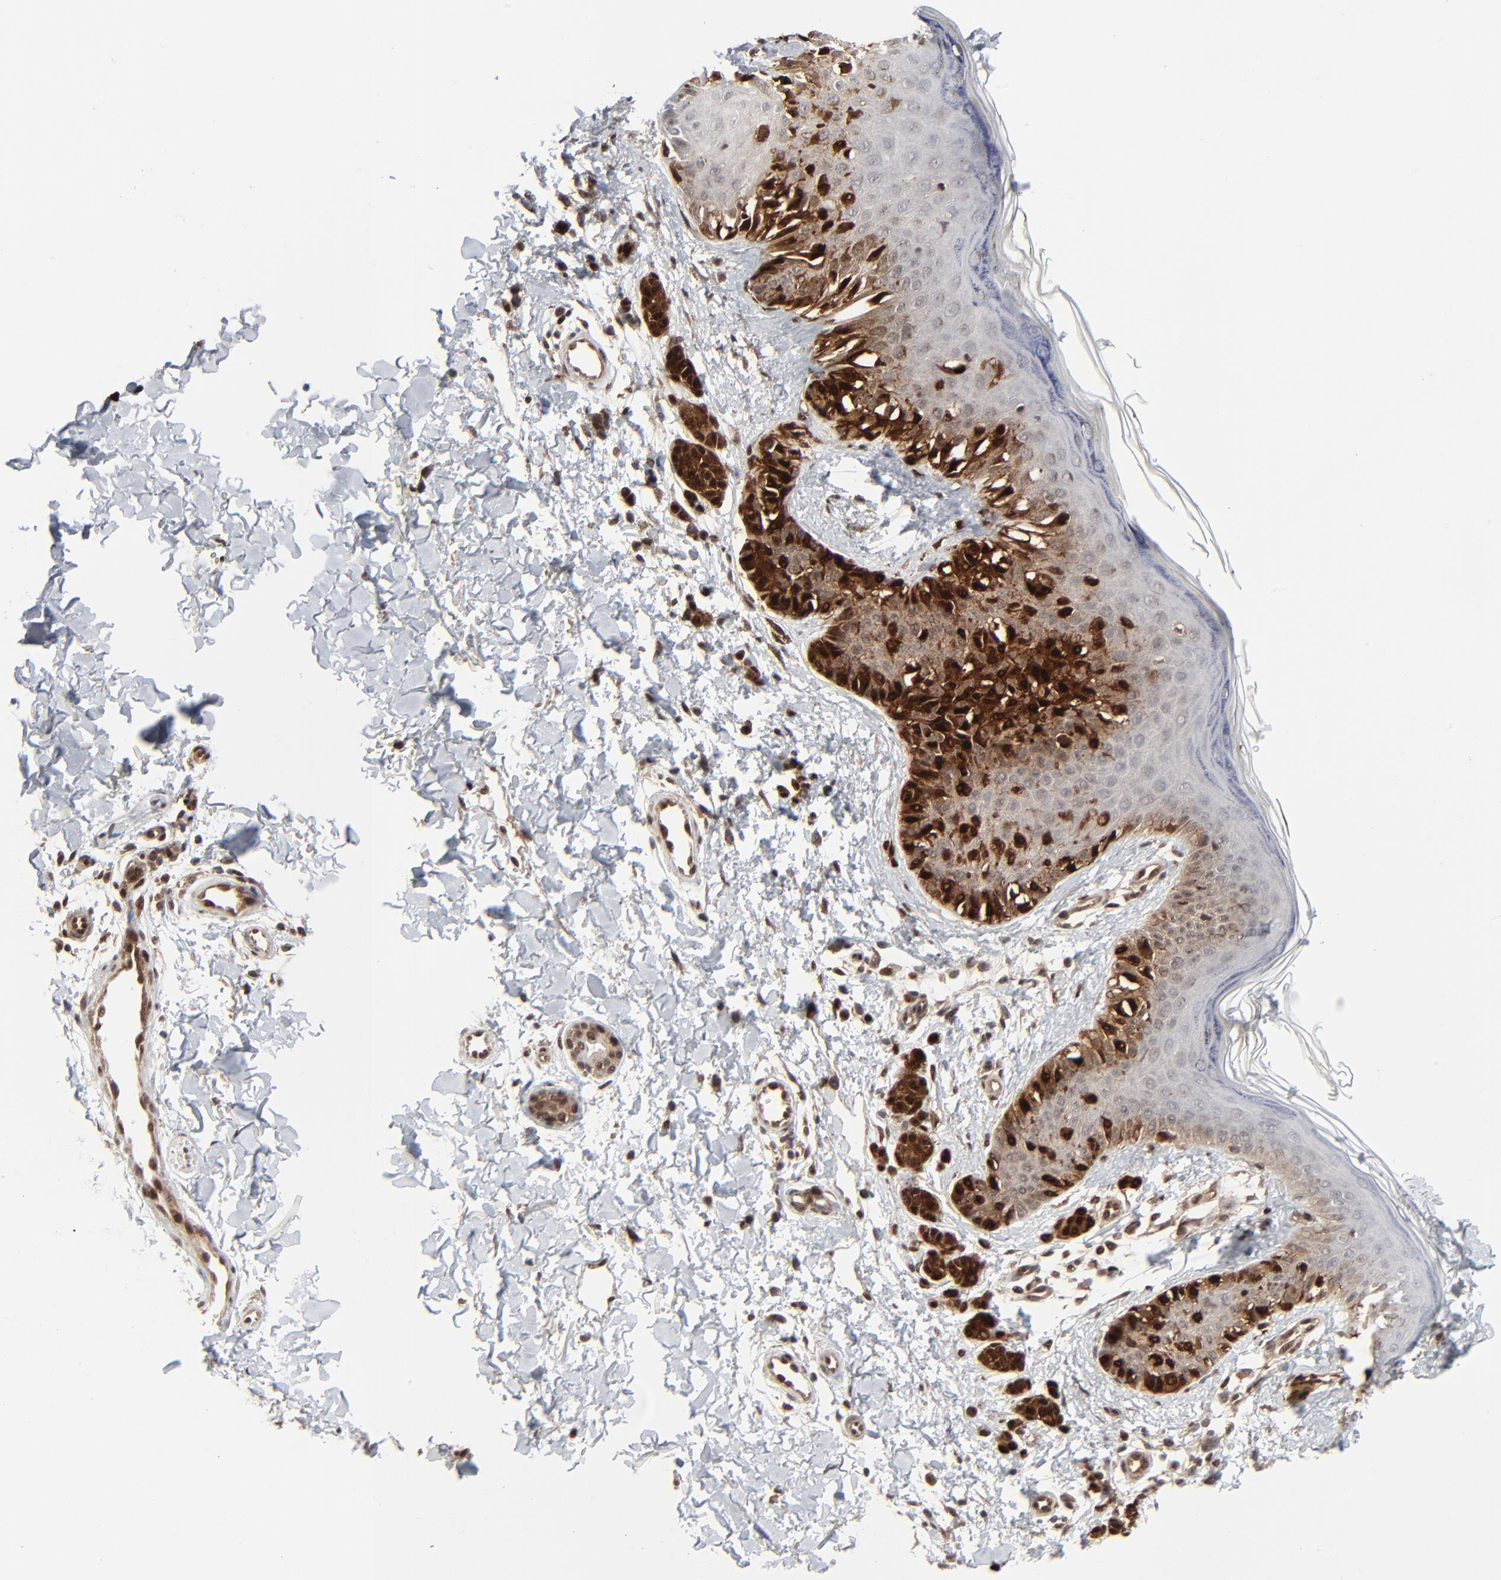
{"staining": {"intensity": "strong", "quantity": ">75%", "location": "cytoplasmic/membranous,nuclear"}, "tissue": "melanoma", "cell_type": "Tumor cells", "image_type": "cancer", "snomed": [{"axis": "morphology", "description": "Normal tissue, NOS"}, {"axis": "morphology", "description": "Malignant melanoma, NOS"}, {"axis": "topography", "description": "Skin"}], "caption": "The histopathology image displays staining of melanoma, revealing strong cytoplasmic/membranous and nuclear protein expression (brown color) within tumor cells. (Brightfield microscopy of DAB IHC at high magnification).", "gene": "AKT1", "patient": {"sex": "male", "age": 83}}